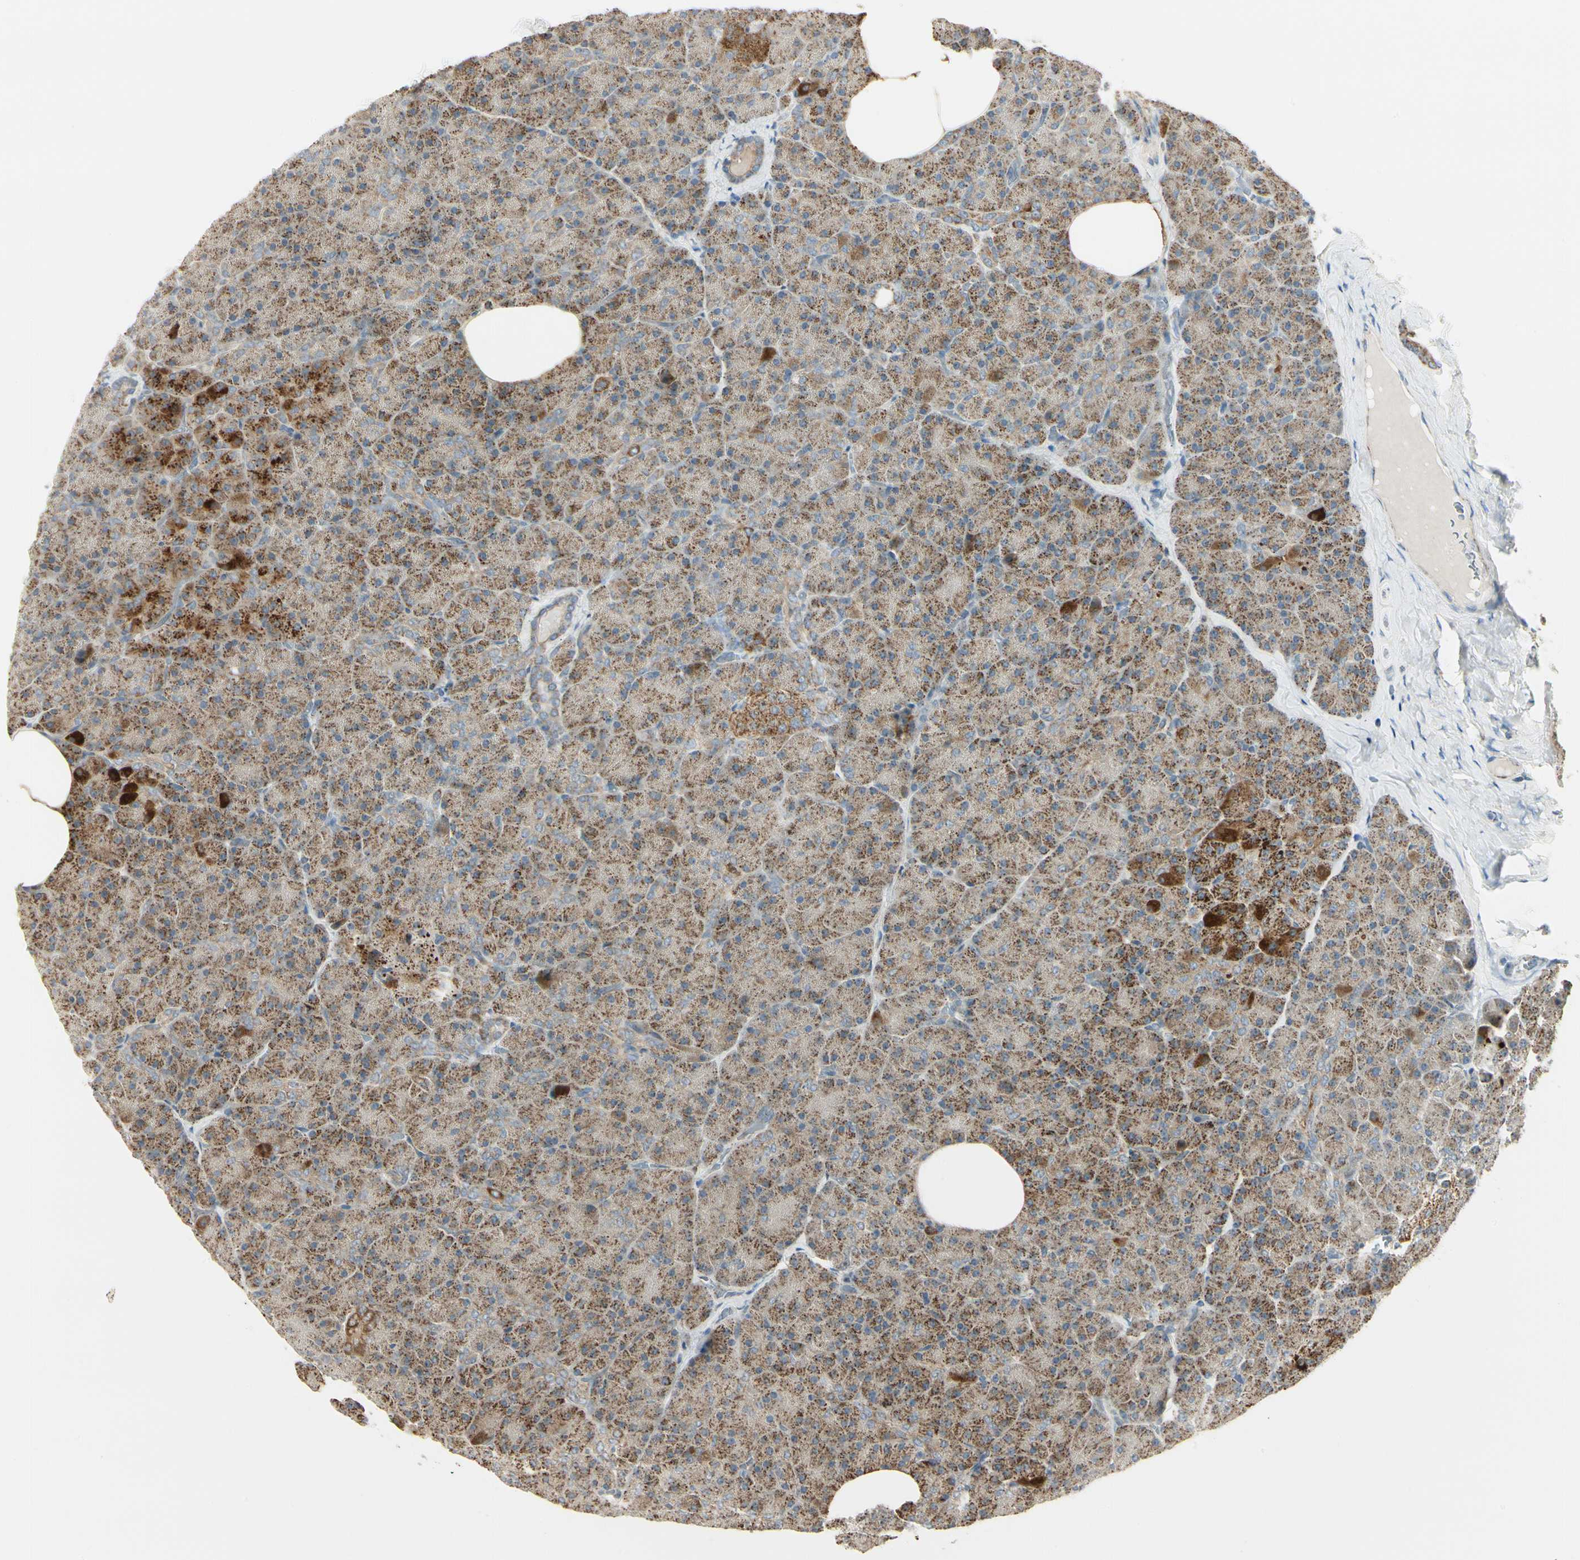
{"staining": {"intensity": "moderate", "quantity": ">75%", "location": "cytoplasmic/membranous"}, "tissue": "pancreas", "cell_type": "Exocrine glandular cells", "image_type": "normal", "snomed": [{"axis": "morphology", "description": "Normal tissue, NOS"}, {"axis": "topography", "description": "Pancreas"}], "caption": "Moderate cytoplasmic/membranous expression is seen in approximately >75% of exocrine glandular cells in normal pancreas. (IHC, brightfield microscopy, high magnification).", "gene": "ANKS6", "patient": {"sex": "female", "age": 35}}